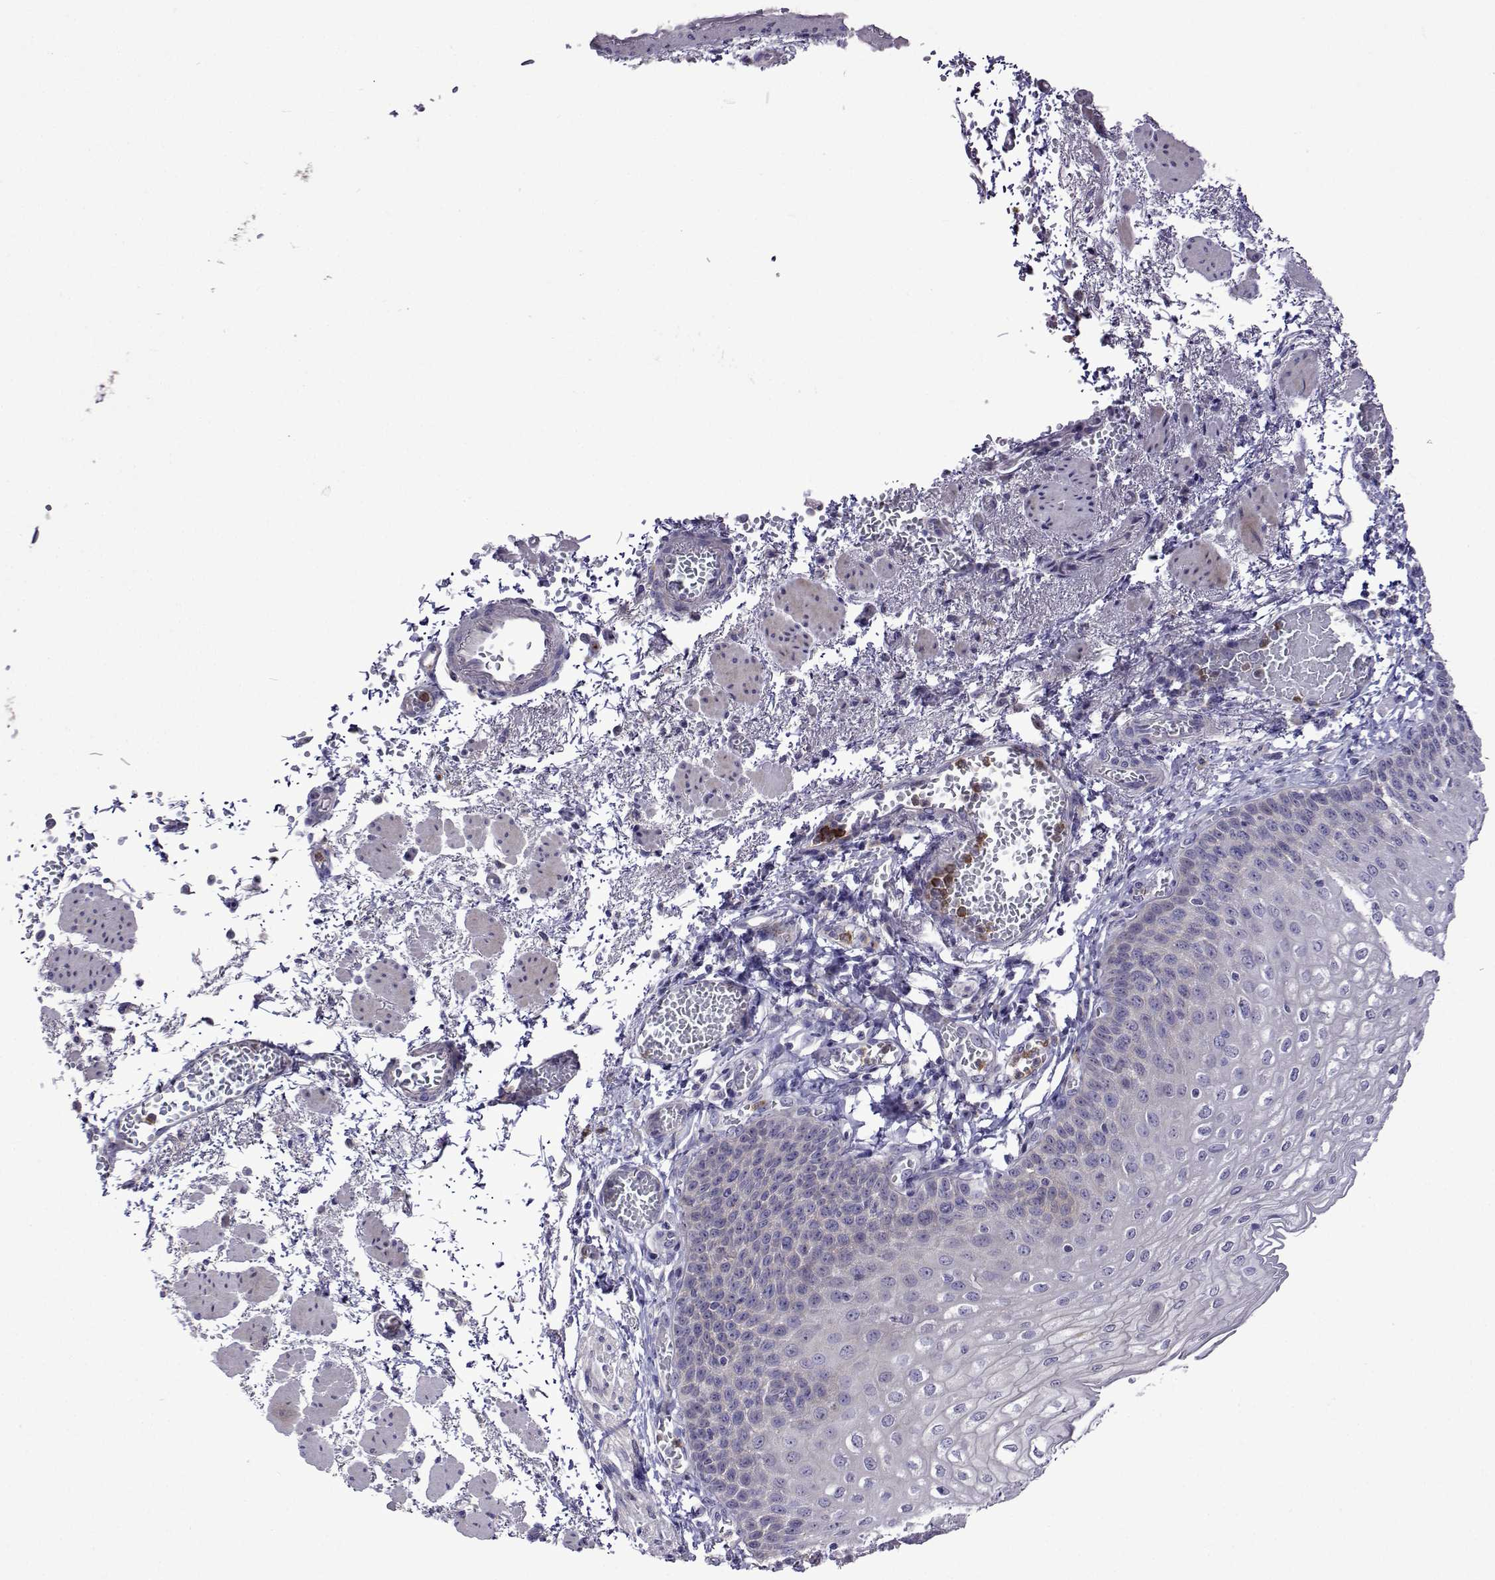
{"staining": {"intensity": "negative", "quantity": "none", "location": "none"}, "tissue": "esophagus", "cell_type": "Squamous epithelial cells", "image_type": "normal", "snomed": [{"axis": "morphology", "description": "Normal tissue, NOS"}, {"axis": "morphology", "description": "Adenocarcinoma, NOS"}, {"axis": "topography", "description": "Esophagus"}], "caption": "Squamous epithelial cells show no significant positivity in normal esophagus. (Immunohistochemistry (ihc), brightfield microscopy, high magnification).", "gene": "SULT2A1", "patient": {"sex": "male", "age": 81}}